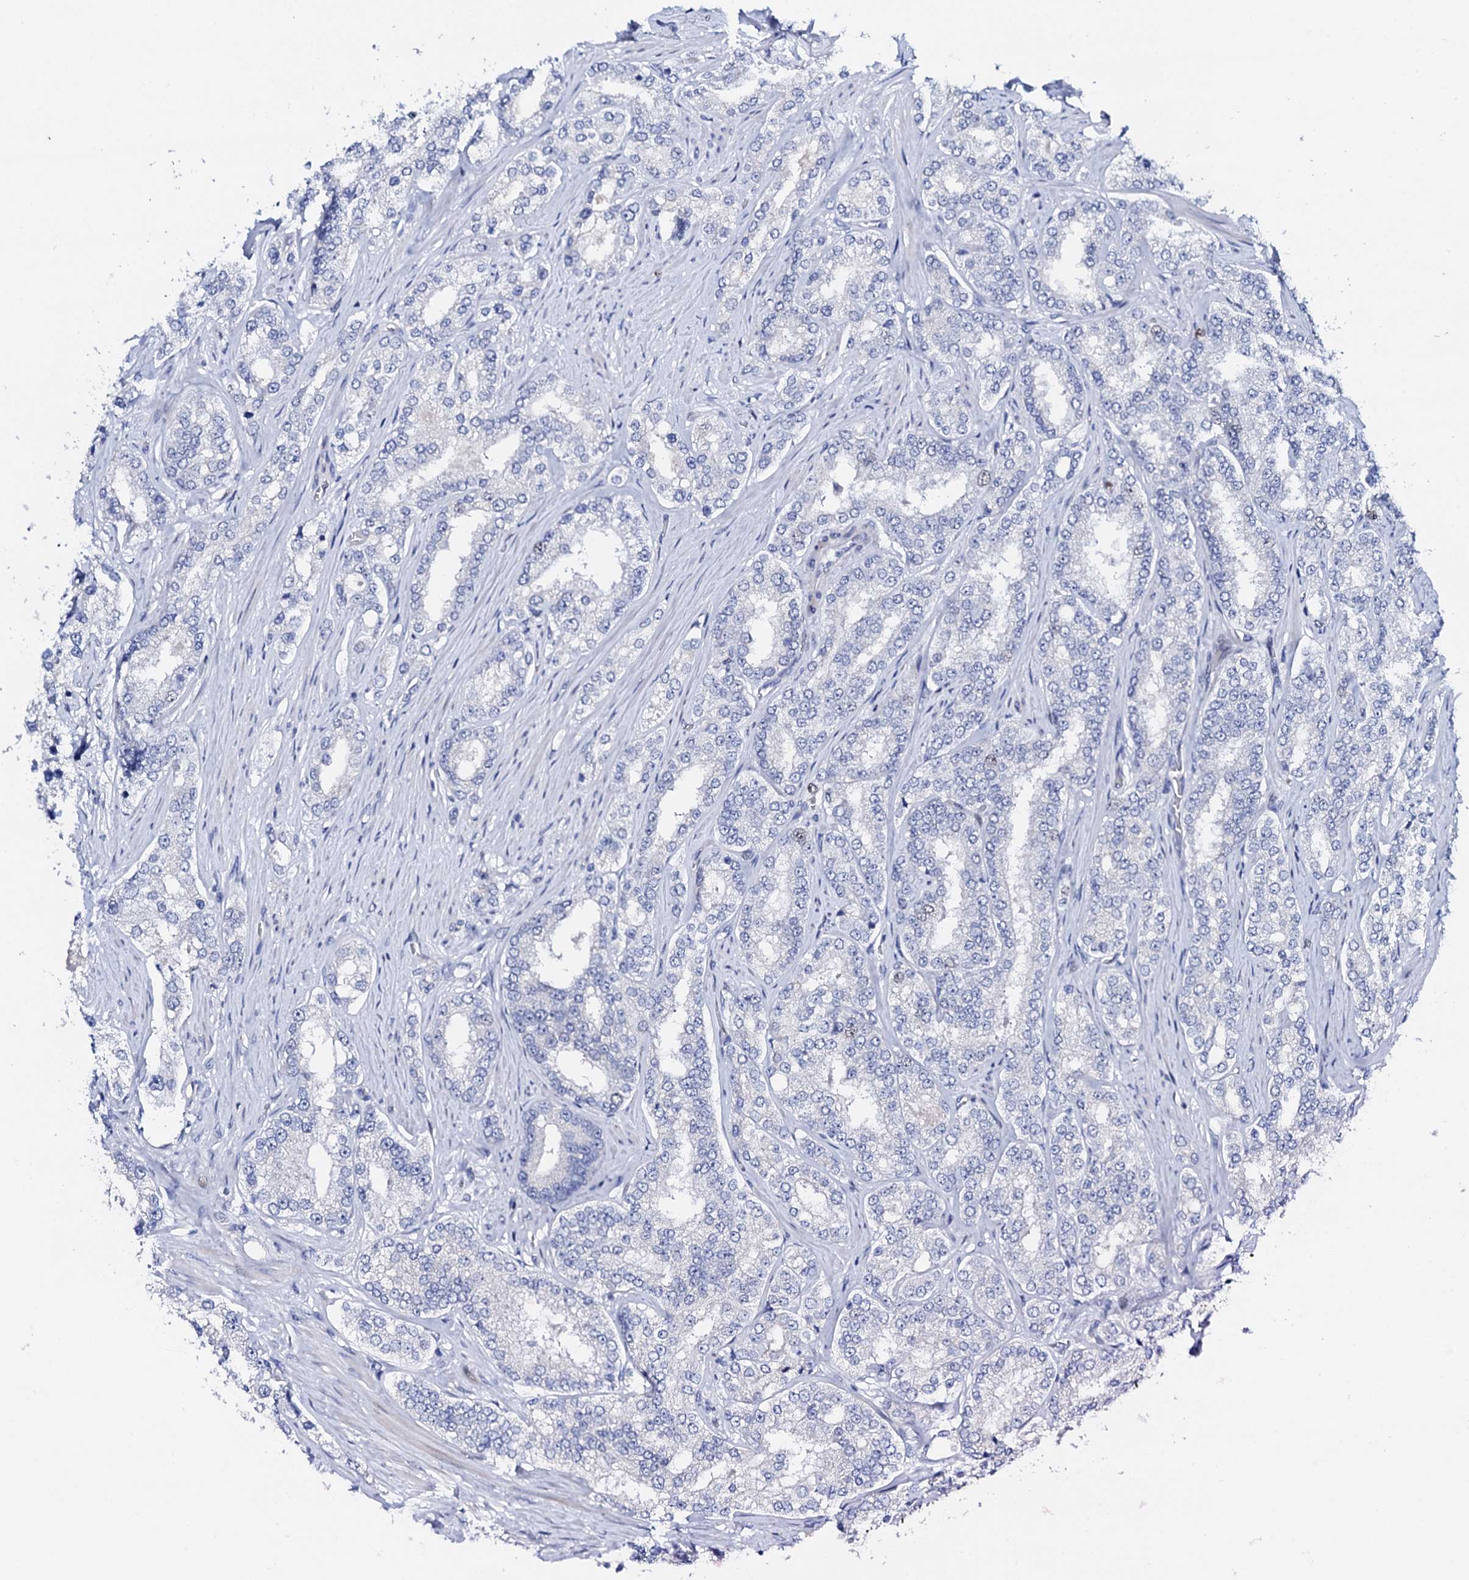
{"staining": {"intensity": "negative", "quantity": "none", "location": "none"}, "tissue": "prostate cancer", "cell_type": "Tumor cells", "image_type": "cancer", "snomed": [{"axis": "morphology", "description": "Normal tissue, NOS"}, {"axis": "morphology", "description": "Adenocarcinoma, High grade"}, {"axis": "topography", "description": "Prostate"}], "caption": "Immunohistochemistry (IHC) of human adenocarcinoma (high-grade) (prostate) displays no staining in tumor cells.", "gene": "NUDT13", "patient": {"sex": "male", "age": 83}}